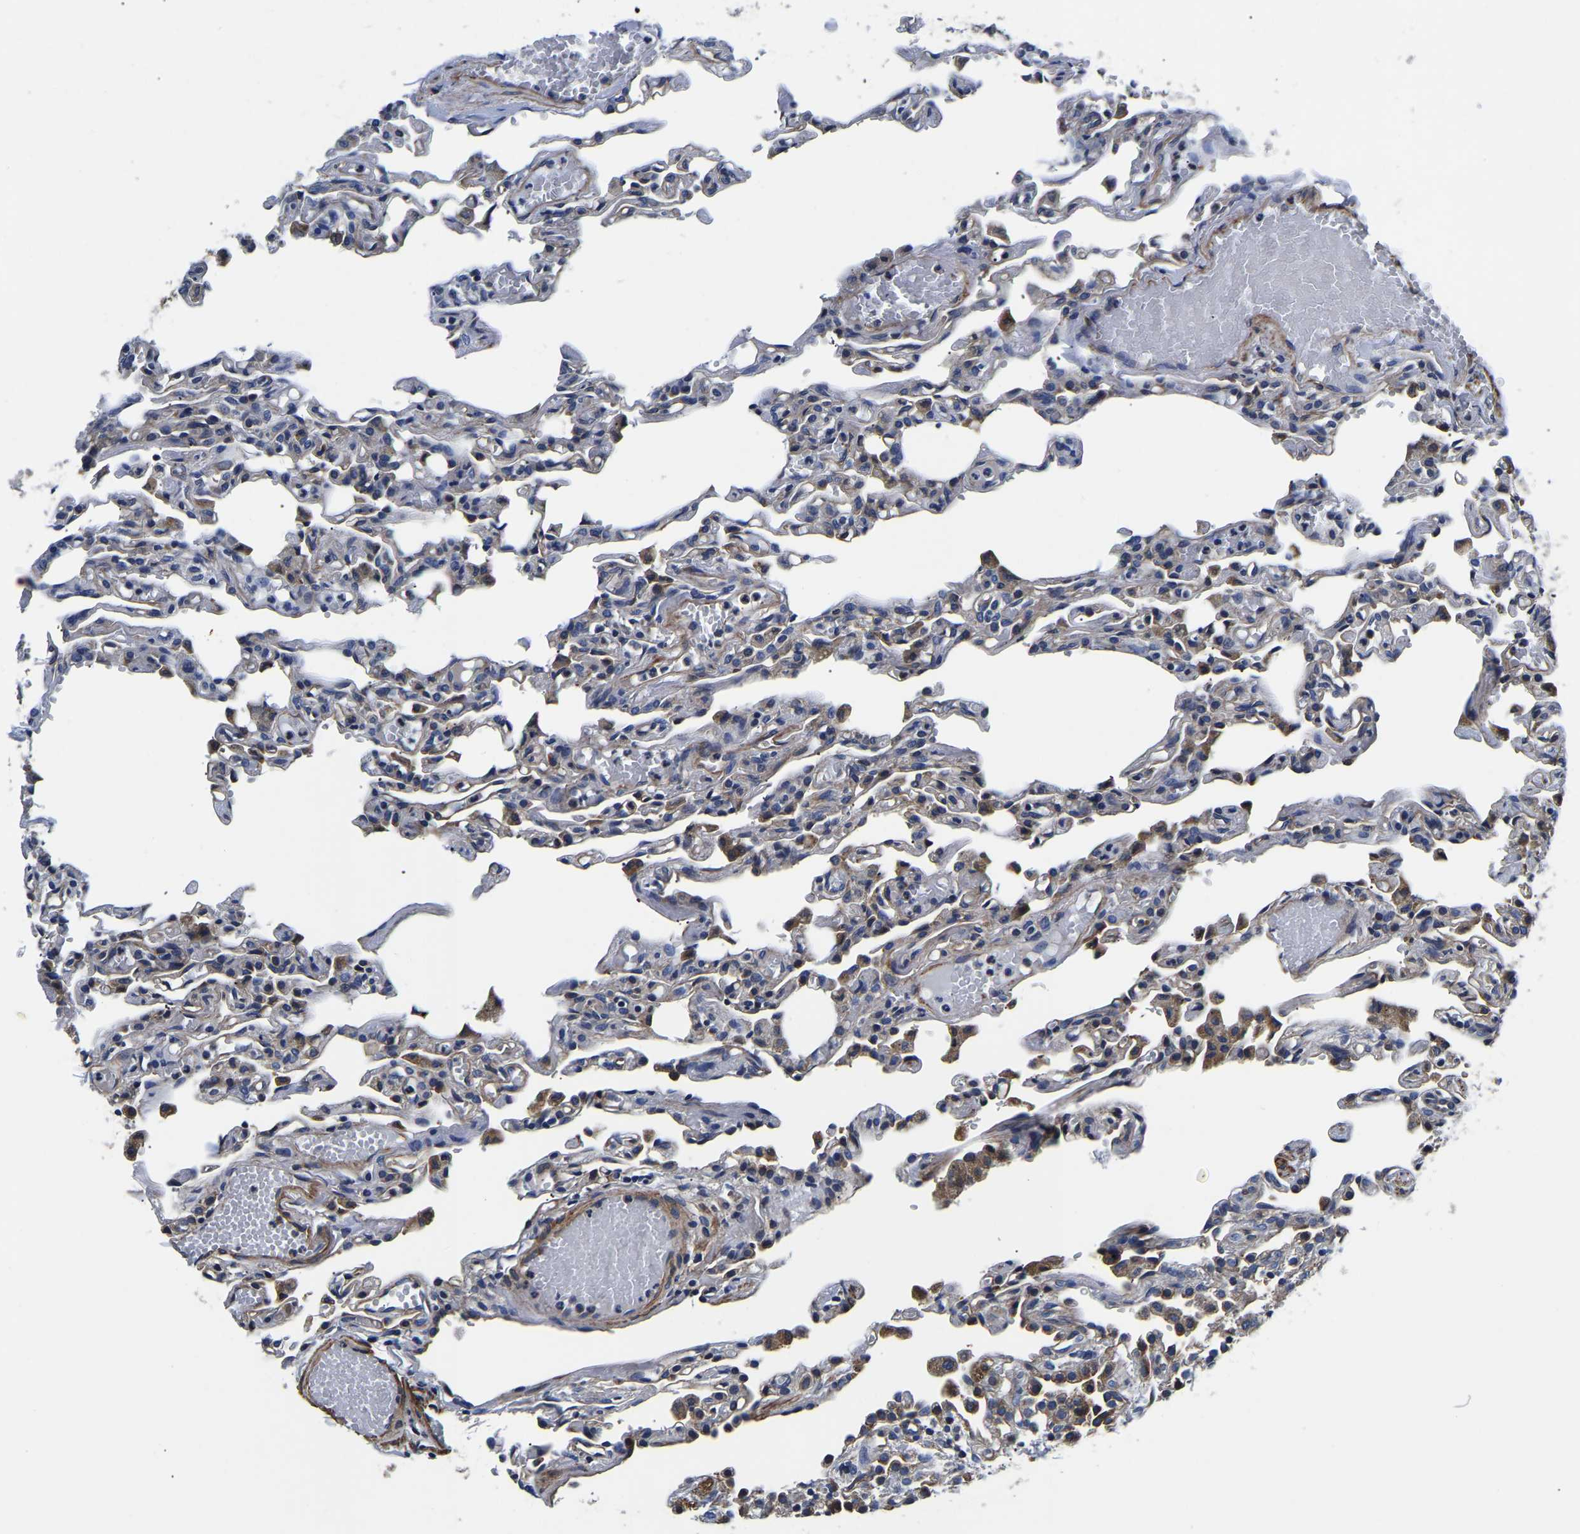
{"staining": {"intensity": "weak", "quantity": "<25%", "location": "cytoplasmic/membranous"}, "tissue": "lung", "cell_type": "Alveolar cells", "image_type": "normal", "snomed": [{"axis": "morphology", "description": "Normal tissue, NOS"}, {"axis": "topography", "description": "Lung"}], "caption": "This is an immunohistochemistry (IHC) image of unremarkable human lung. There is no staining in alveolar cells.", "gene": "KCTD17", "patient": {"sex": "male", "age": 21}}